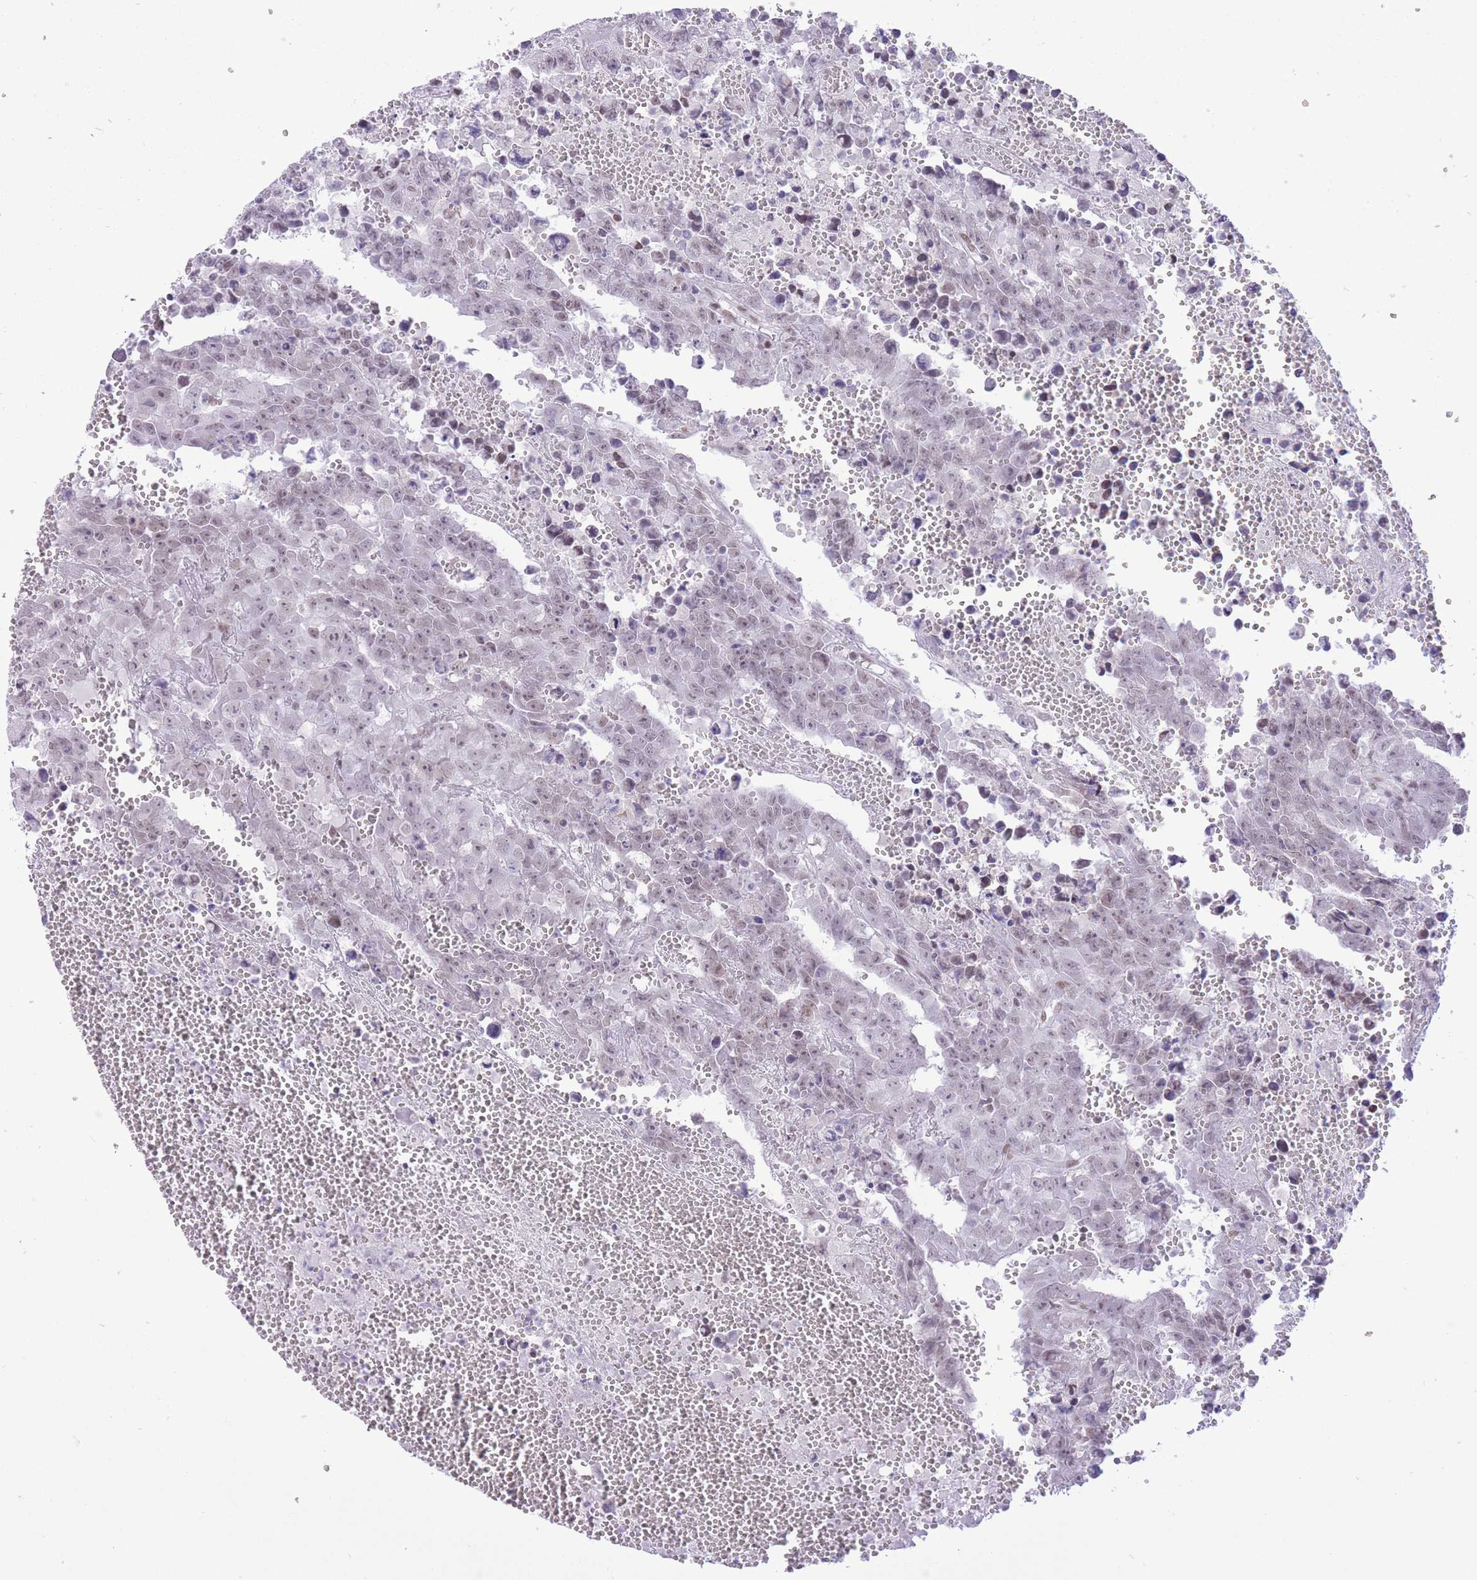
{"staining": {"intensity": "weak", "quantity": "<25%", "location": "nuclear"}, "tissue": "testis cancer", "cell_type": "Tumor cells", "image_type": "cancer", "snomed": [{"axis": "morphology", "description": "Carcinoma, Embryonal, NOS"}, {"axis": "topography", "description": "Testis"}], "caption": "This is an immunohistochemistry (IHC) photomicrograph of embryonal carcinoma (testis). There is no staining in tumor cells.", "gene": "ZBED5", "patient": {"sex": "male", "age": 25}}